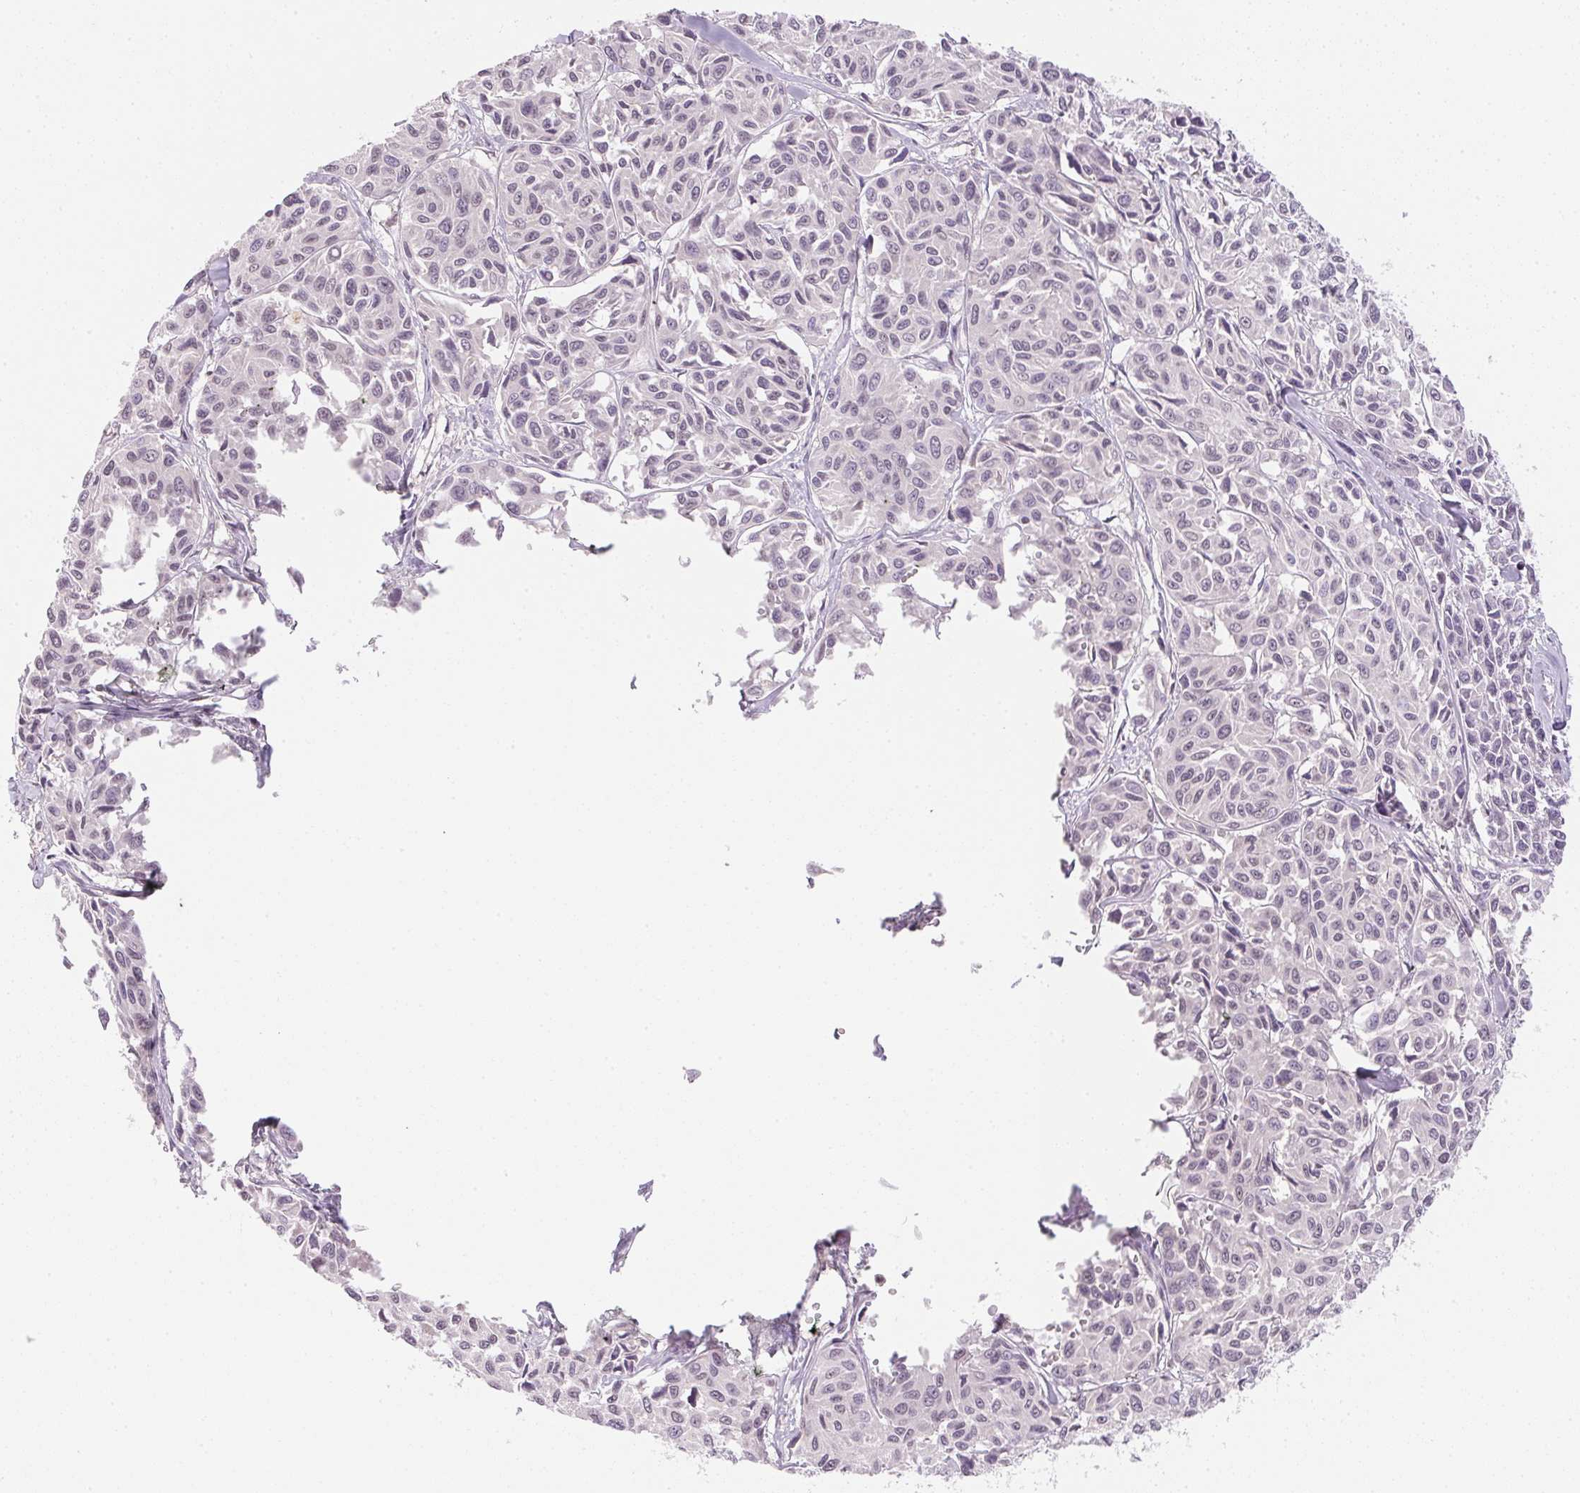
{"staining": {"intensity": "negative", "quantity": "none", "location": "none"}, "tissue": "melanoma", "cell_type": "Tumor cells", "image_type": "cancer", "snomed": [{"axis": "morphology", "description": "Malignant melanoma, NOS"}, {"axis": "topography", "description": "Skin"}], "caption": "Immunohistochemistry (IHC) photomicrograph of human melanoma stained for a protein (brown), which reveals no expression in tumor cells.", "gene": "FNDC4", "patient": {"sex": "female", "age": 66}}